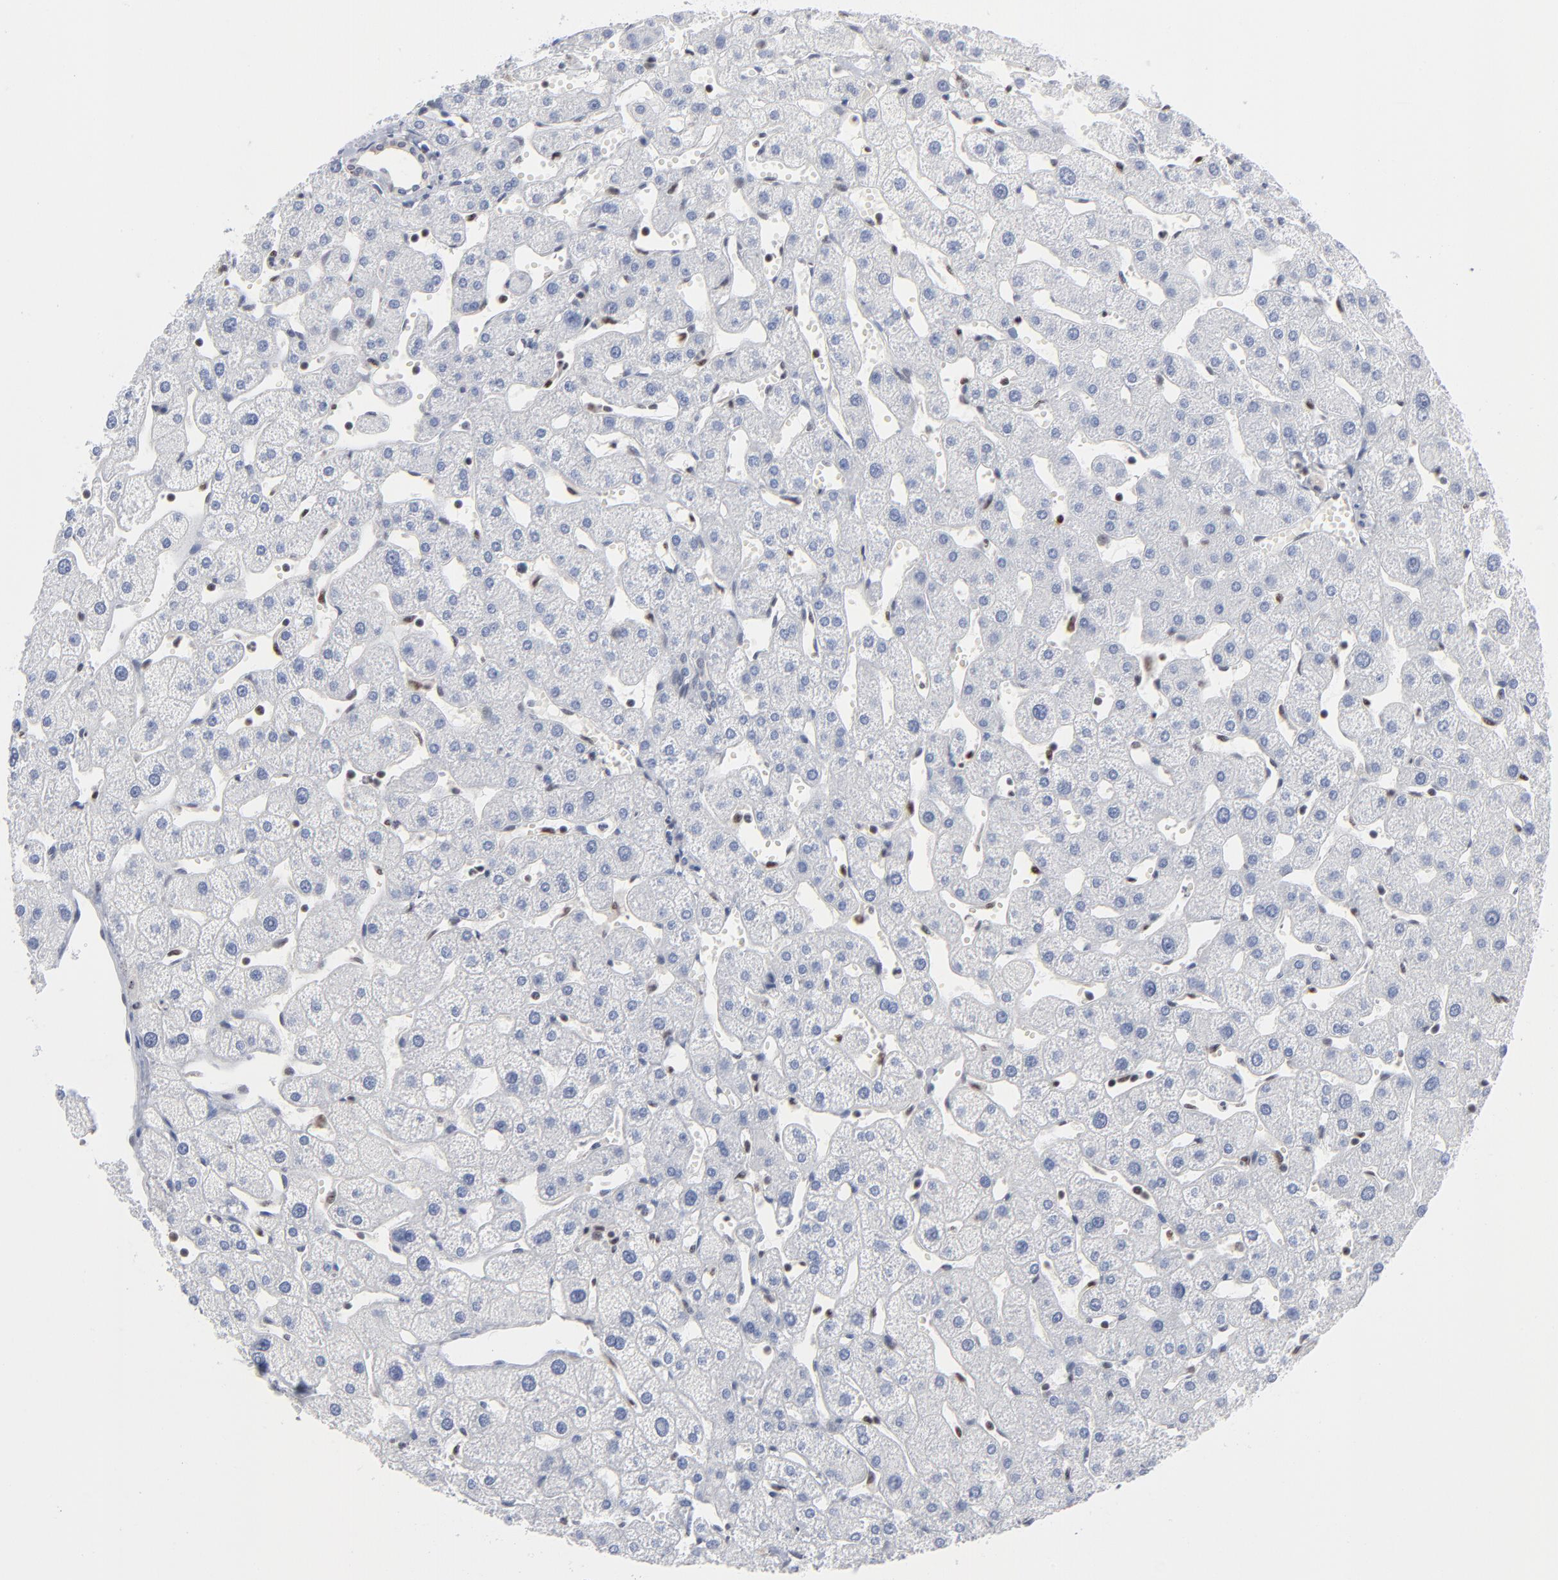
{"staining": {"intensity": "negative", "quantity": "none", "location": "none"}, "tissue": "liver", "cell_type": "Cholangiocytes", "image_type": "normal", "snomed": [{"axis": "morphology", "description": "Normal tissue, NOS"}, {"axis": "topography", "description": "Liver"}], "caption": "This is an immunohistochemistry (IHC) histopathology image of normal liver. There is no staining in cholangiocytes.", "gene": "MAX", "patient": {"sex": "male", "age": 67}}